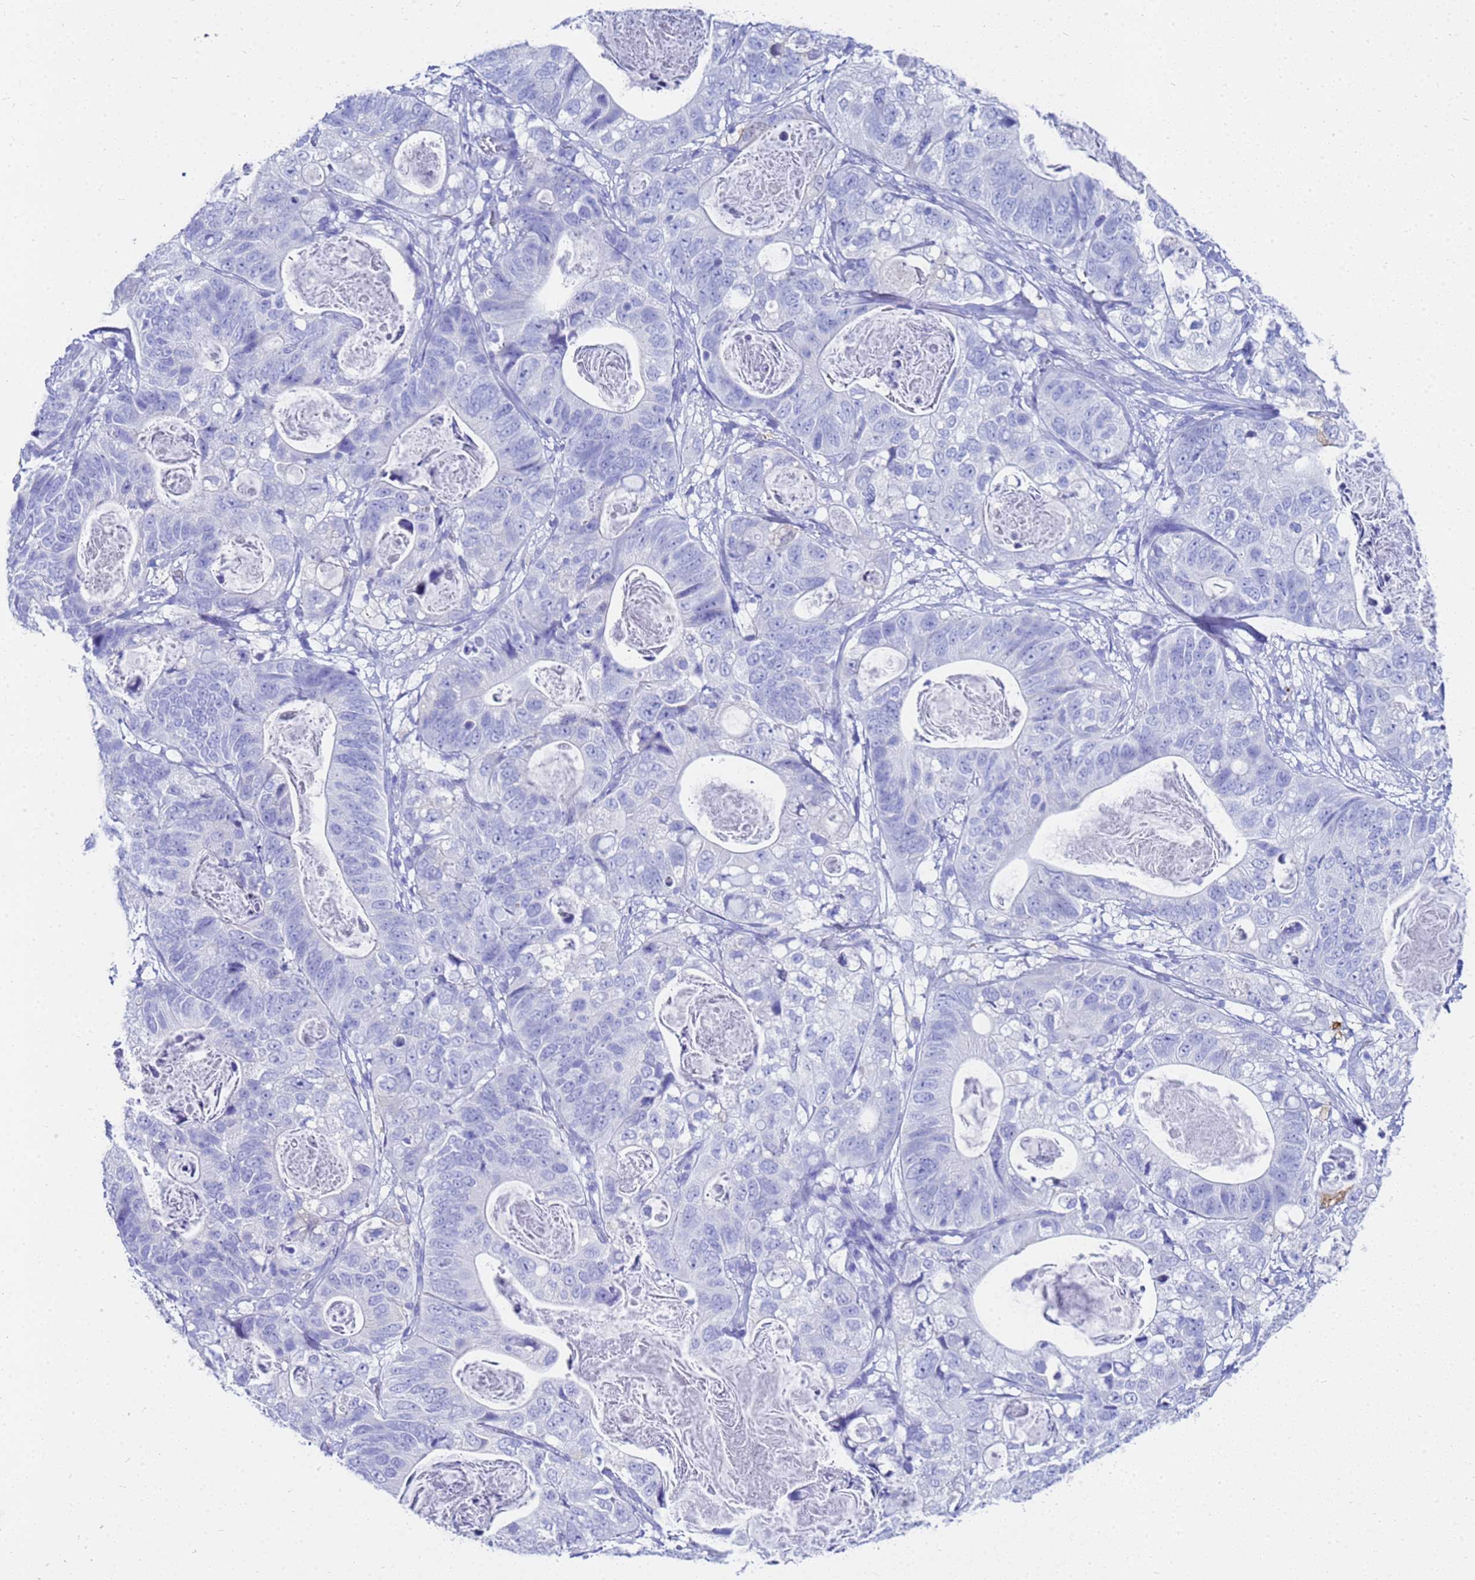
{"staining": {"intensity": "negative", "quantity": "none", "location": "none"}, "tissue": "stomach cancer", "cell_type": "Tumor cells", "image_type": "cancer", "snomed": [{"axis": "morphology", "description": "Normal tissue, NOS"}, {"axis": "morphology", "description": "Adenocarcinoma, NOS"}, {"axis": "topography", "description": "Stomach"}], "caption": "IHC micrograph of stomach cancer (adenocarcinoma) stained for a protein (brown), which shows no expression in tumor cells.", "gene": "CKB", "patient": {"sex": "female", "age": 89}}